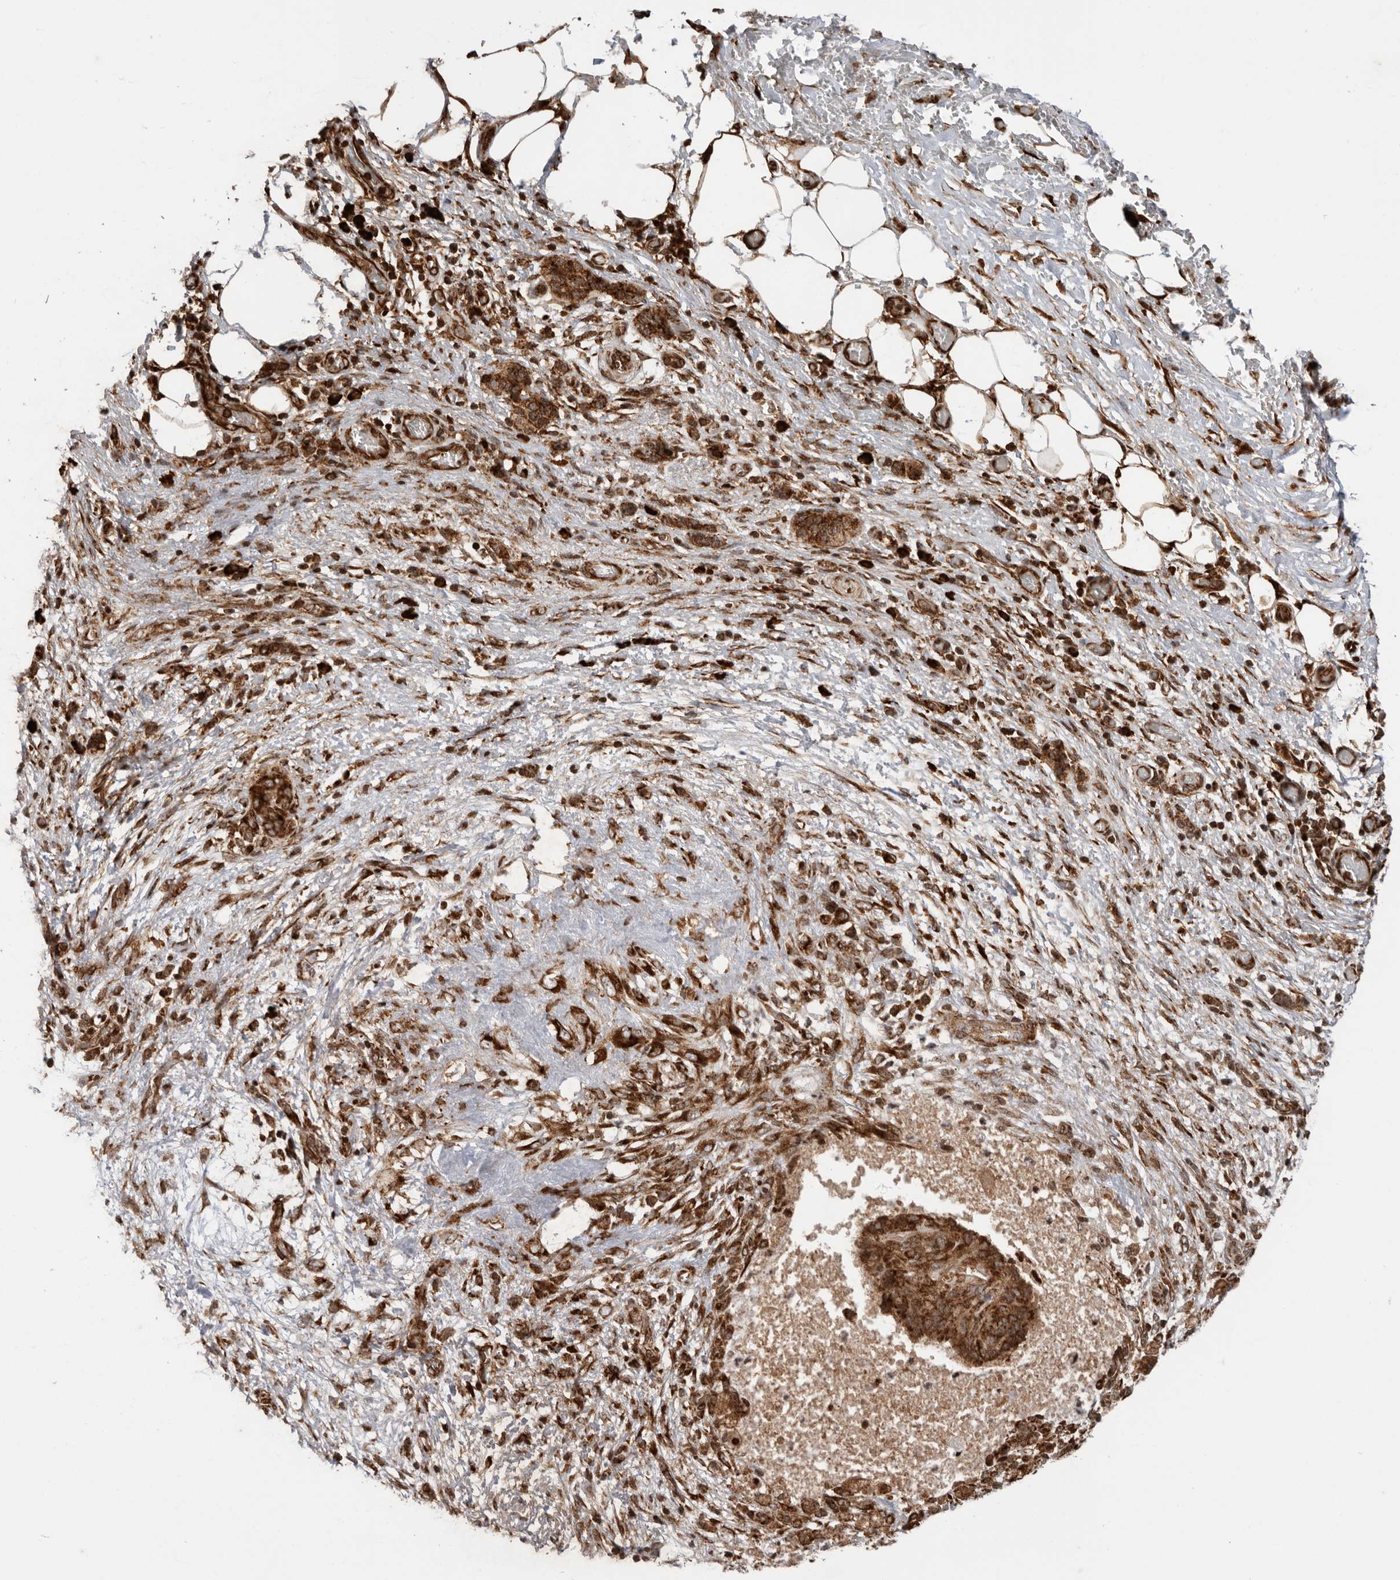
{"staining": {"intensity": "moderate", "quantity": ">75%", "location": "cytoplasmic/membranous"}, "tissue": "pancreatic cancer", "cell_type": "Tumor cells", "image_type": "cancer", "snomed": [{"axis": "morphology", "description": "Adenocarcinoma, NOS"}, {"axis": "topography", "description": "Pancreas"}], "caption": "An image of pancreatic adenocarcinoma stained for a protein exhibits moderate cytoplasmic/membranous brown staining in tumor cells.", "gene": "FZD3", "patient": {"sex": "female", "age": 78}}